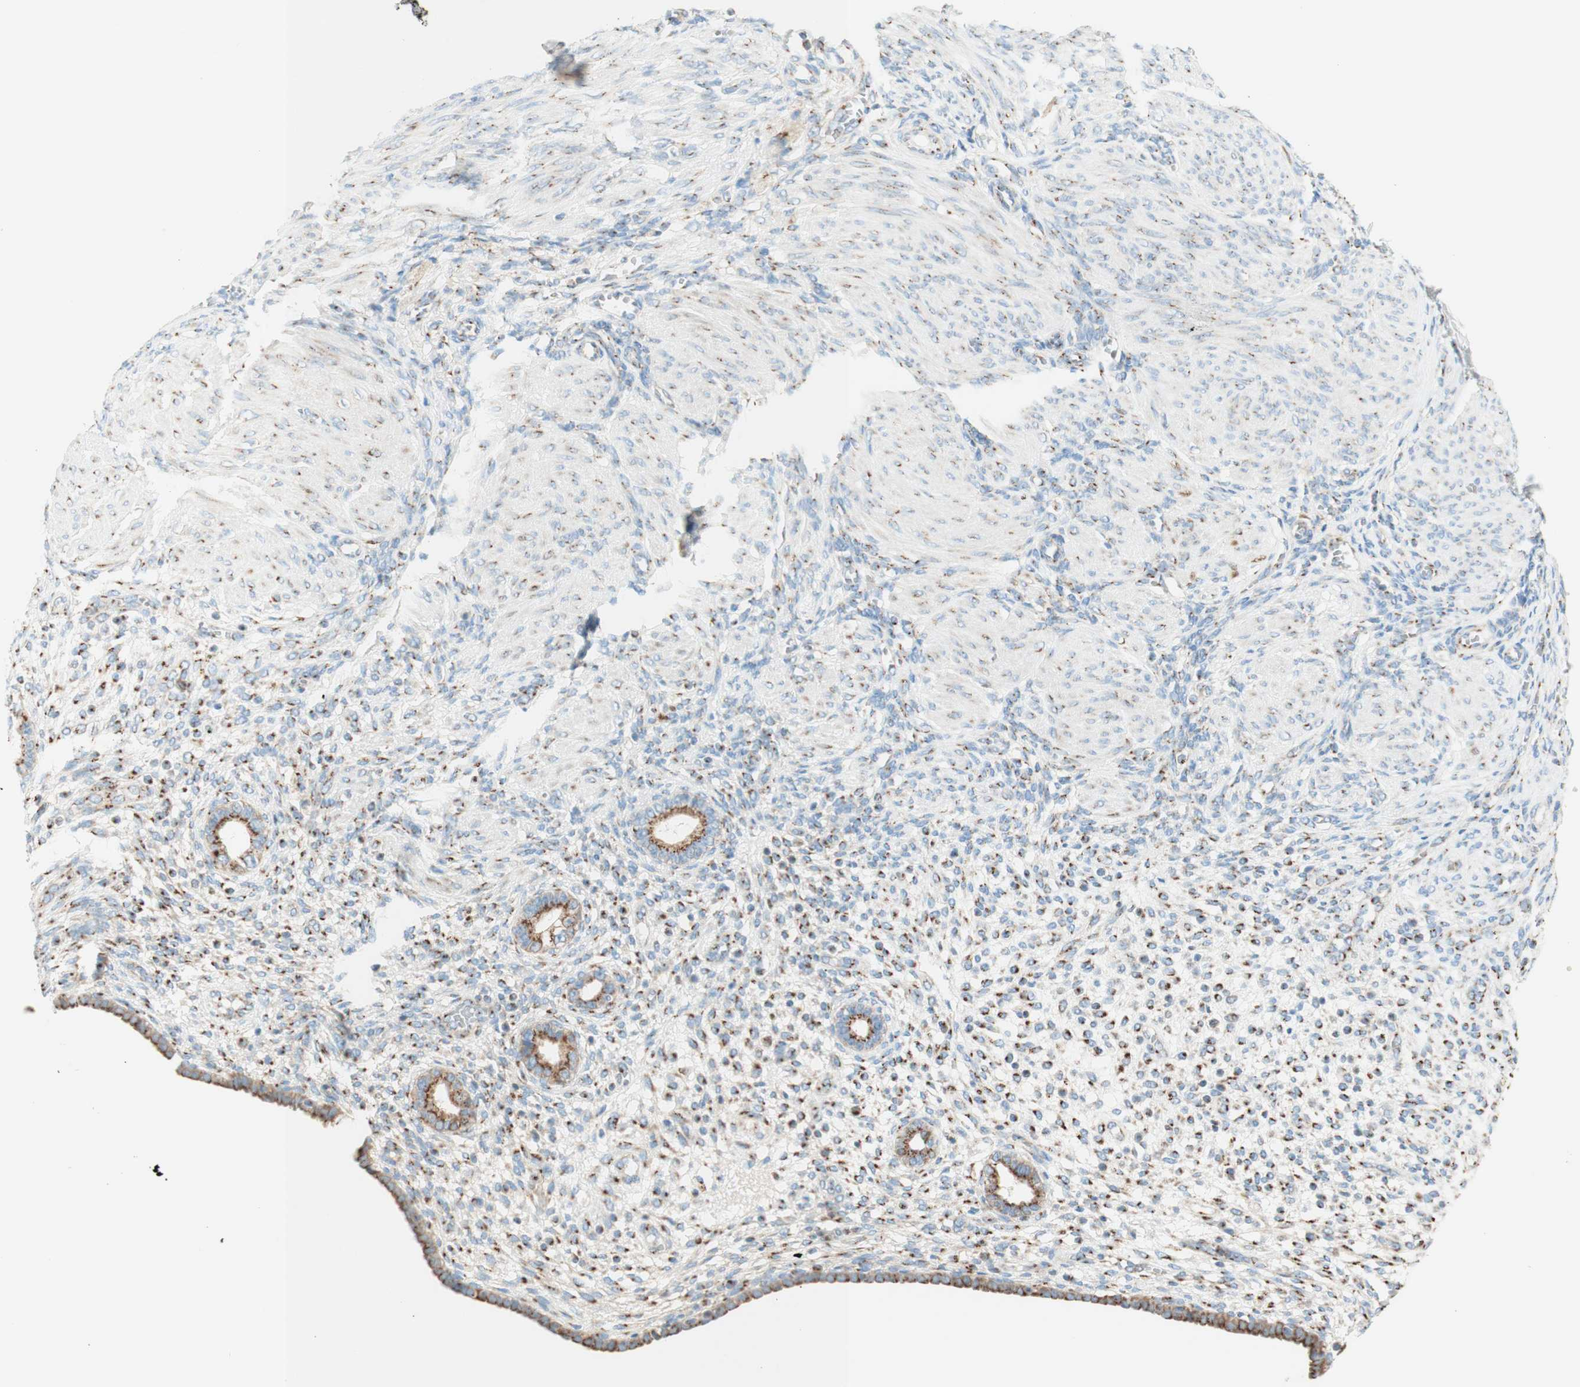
{"staining": {"intensity": "moderate", "quantity": "<25%", "location": "cytoplasmic/membranous"}, "tissue": "endometrium", "cell_type": "Cells in endometrial stroma", "image_type": "normal", "snomed": [{"axis": "morphology", "description": "Normal tissue, NOS"}, {"axis": "topography", "description": "Endometrium"}], "caption": "Cells in endometrial stroma show low levels of moderate cytoplasmic/membranous positivity in approximately <25% of cells in normal endometrium.", "gene": "GOLGB1", "patient": {"sex": "female", "age": 72}}